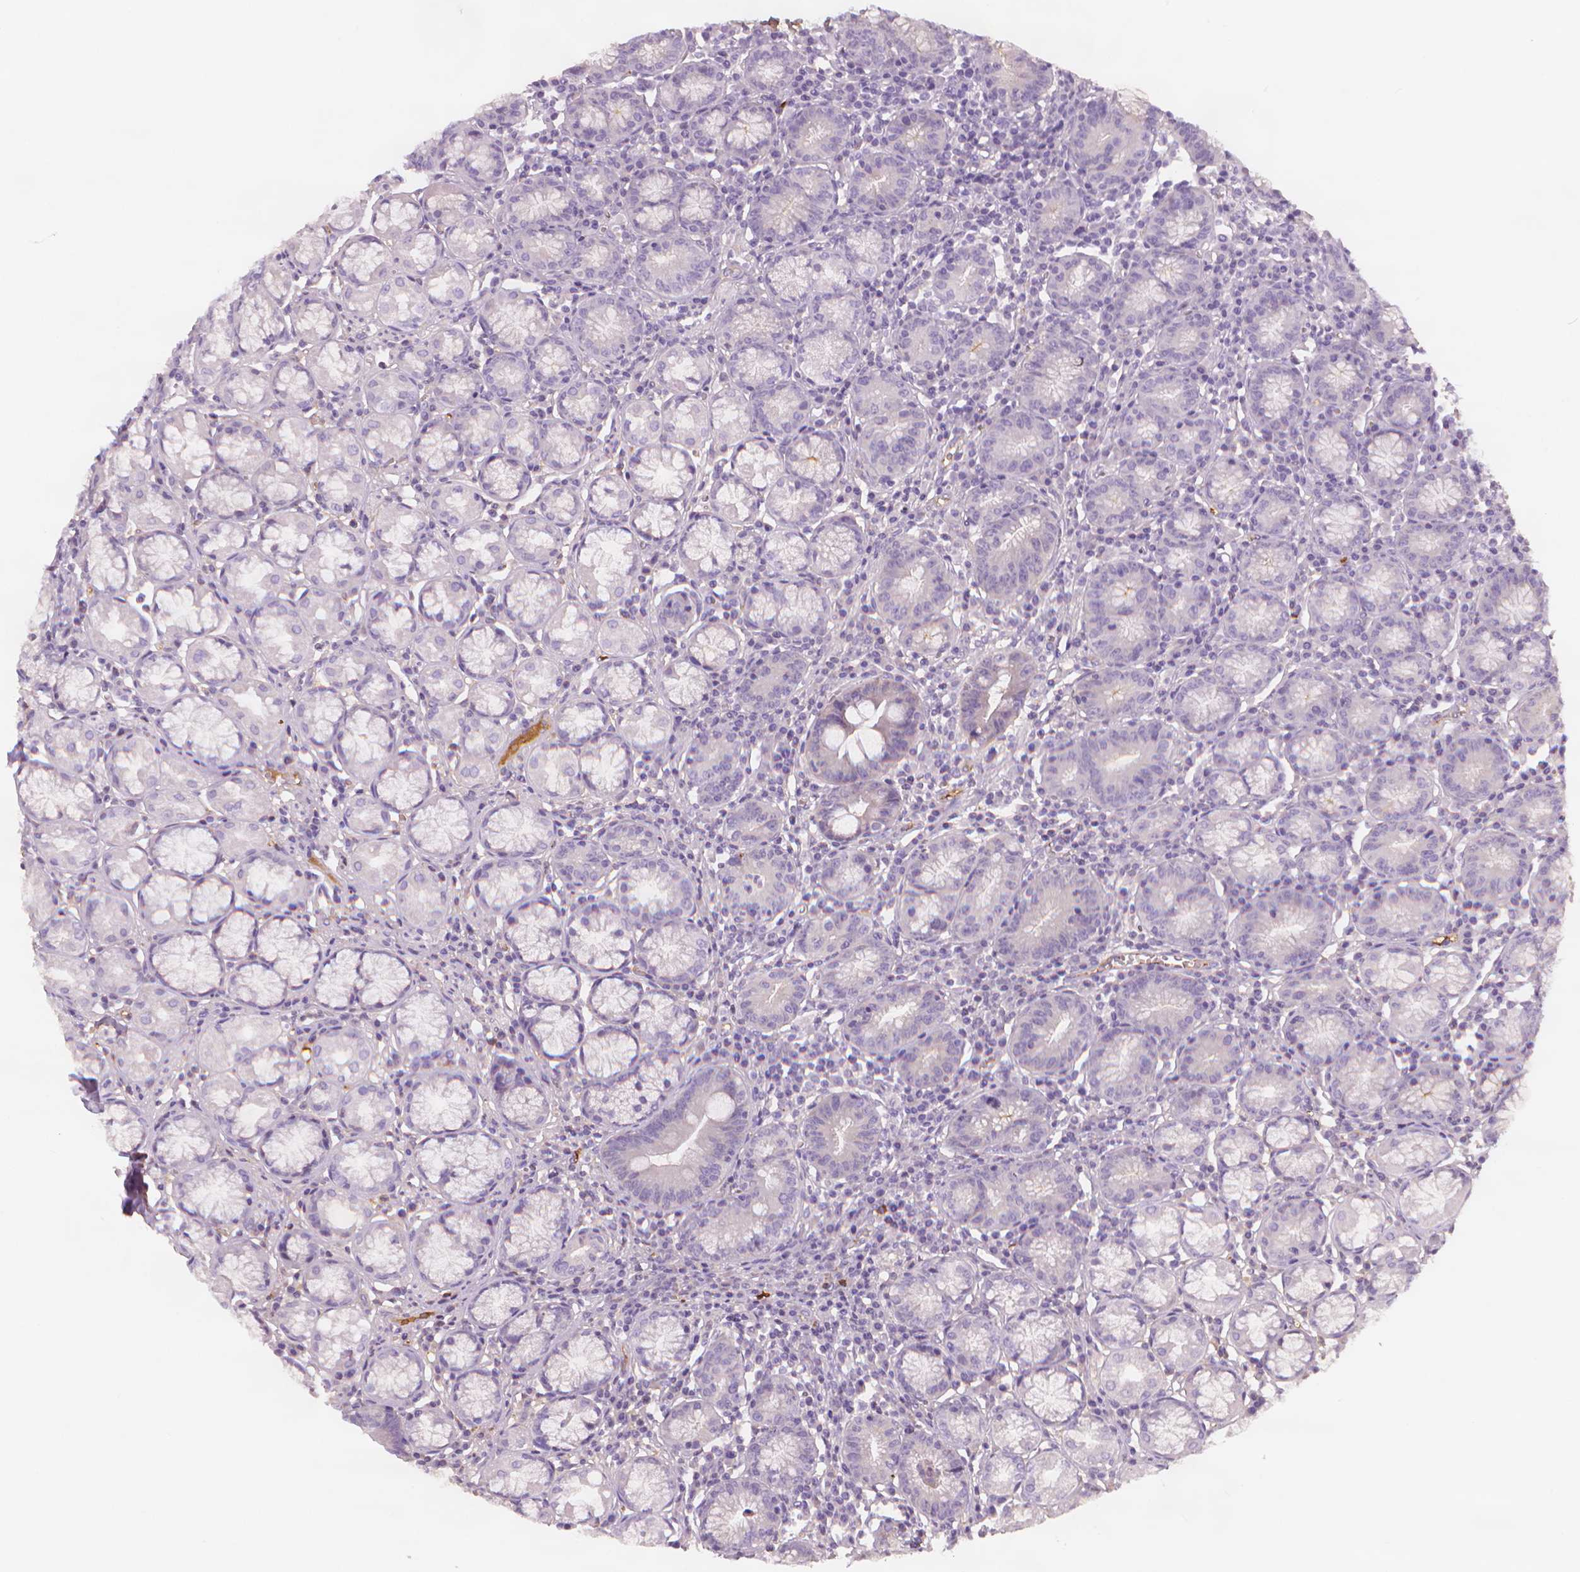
{"staining": {"intensity": "negative", "quantity": "none", "location": "none"}, "tissue": "stomach", "cell_type": "Glandular cells", "image_type": "normal", "snomed": [{"axis": "morphology", "description": "Normal tissue, NOS"}, {"axis": "topography", "description": "Stomach"}], "caption": "Glandular cells are negative for brown protein staining in benign stomach. (DAB (3,3'-diaminobenzidine) IHC, high magnification).", "gene": "APOA4", "patient": {"sex": "male", "age": 55}}